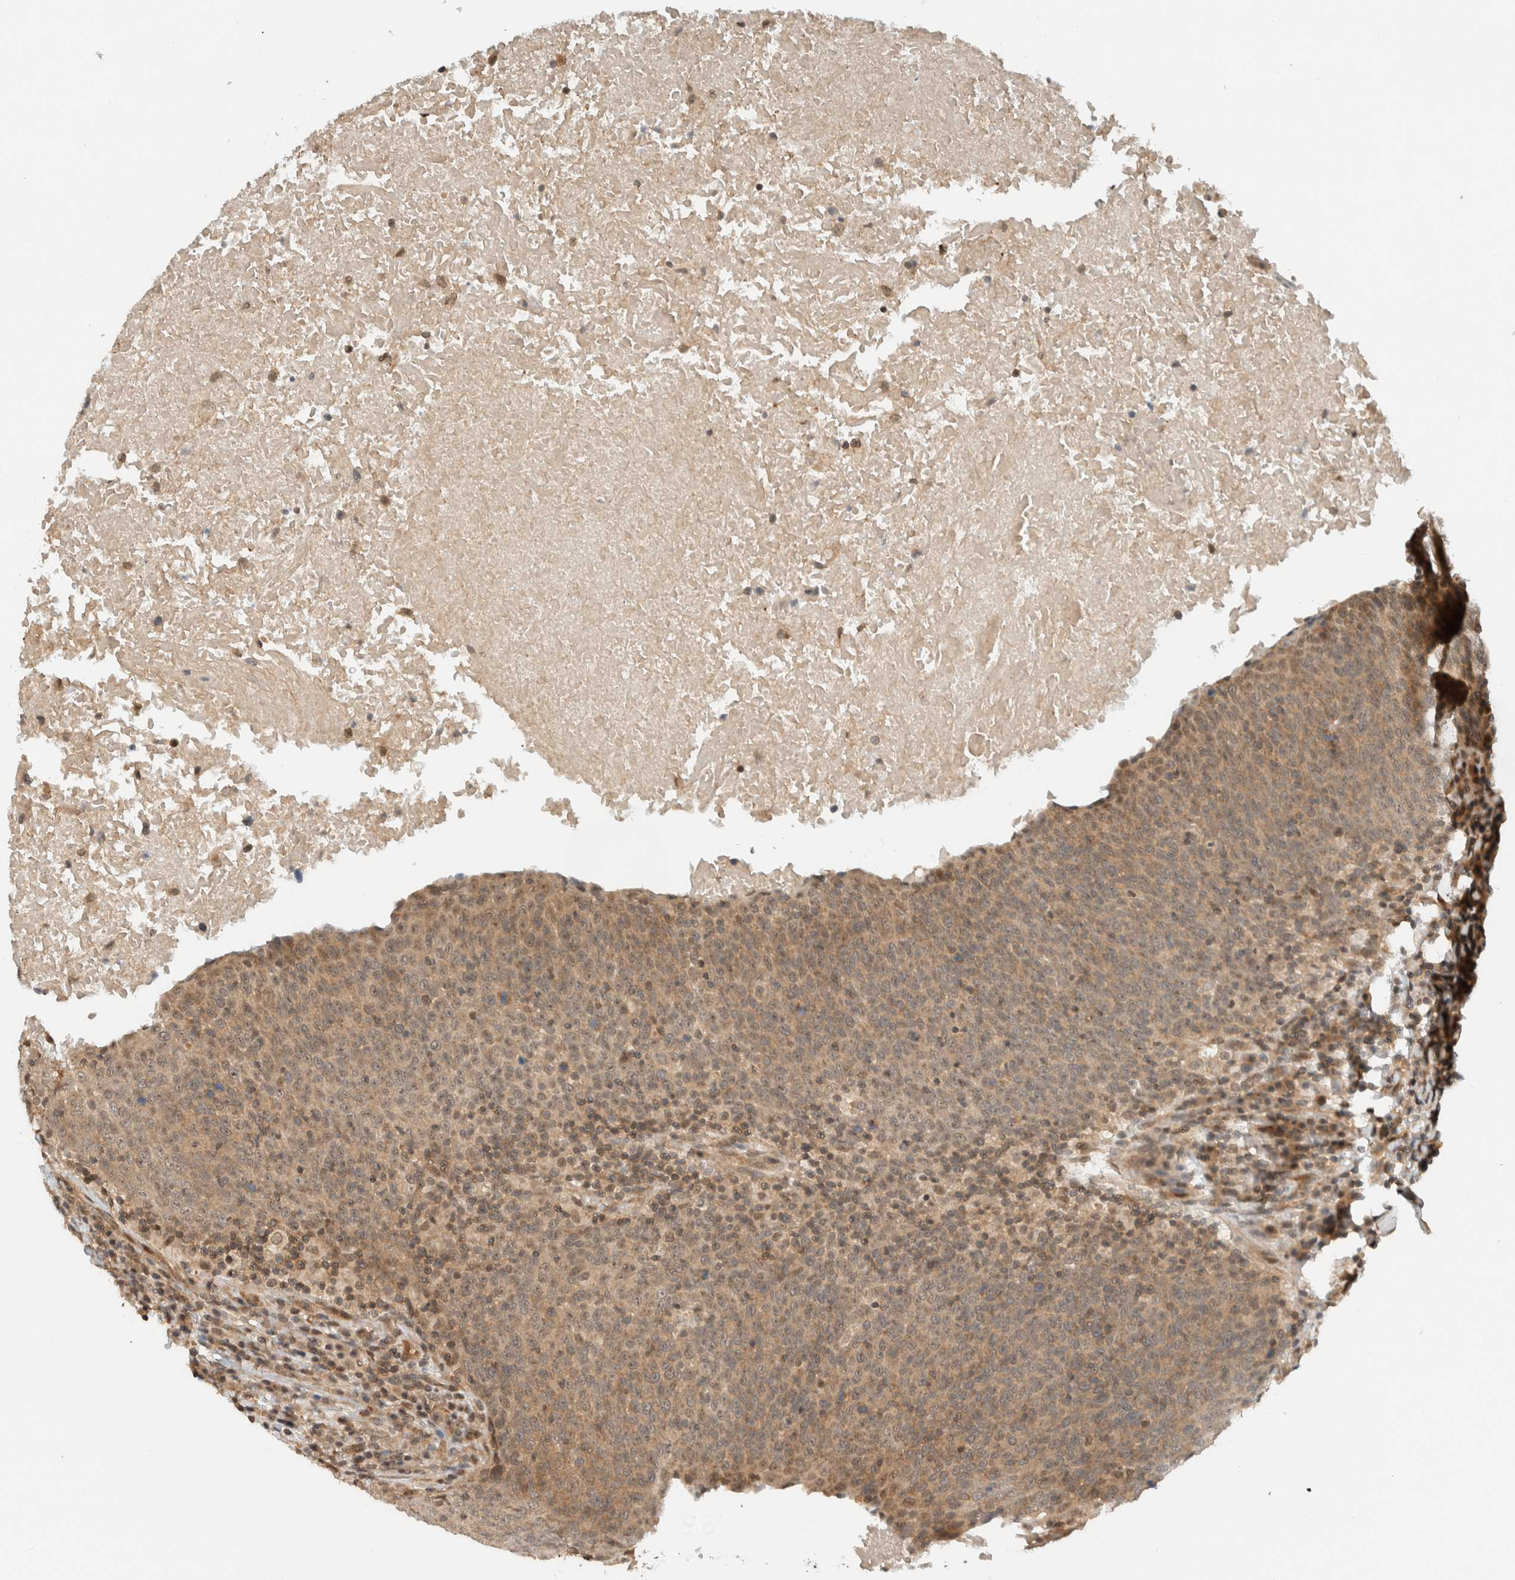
{"staining": {"intensity": "weak", "quantity": ">75%", "location": "cytoplasmic/membranous"}, "tissue": "head and neck cancer", "cell_type": "Tumor cells", "image_type": "cancer", "snomed": [{"axis": "morphology", "description": "Squamous cell carcinoma, NOS"}, {"axis": "morphology", "description": "Squamous cell carcinoma, metastatic, NOS"}, {"axis": "topography", "description": "Lymph node"}, {"axis": "topography", "description": "Head-Neck"}], "caption": "High-magnification brightfield microscopy of head and neck cancer (squamous cell carcinoma) stained with DAB (brown) and counterstained with hematoxylin (blue). tumor cells exhibit weak cytoplasmic/membranous expression is appreciated in approximately>75% of cells.", "gene": "CAAP1", "patient": {"sex": "male", "age": 62}}